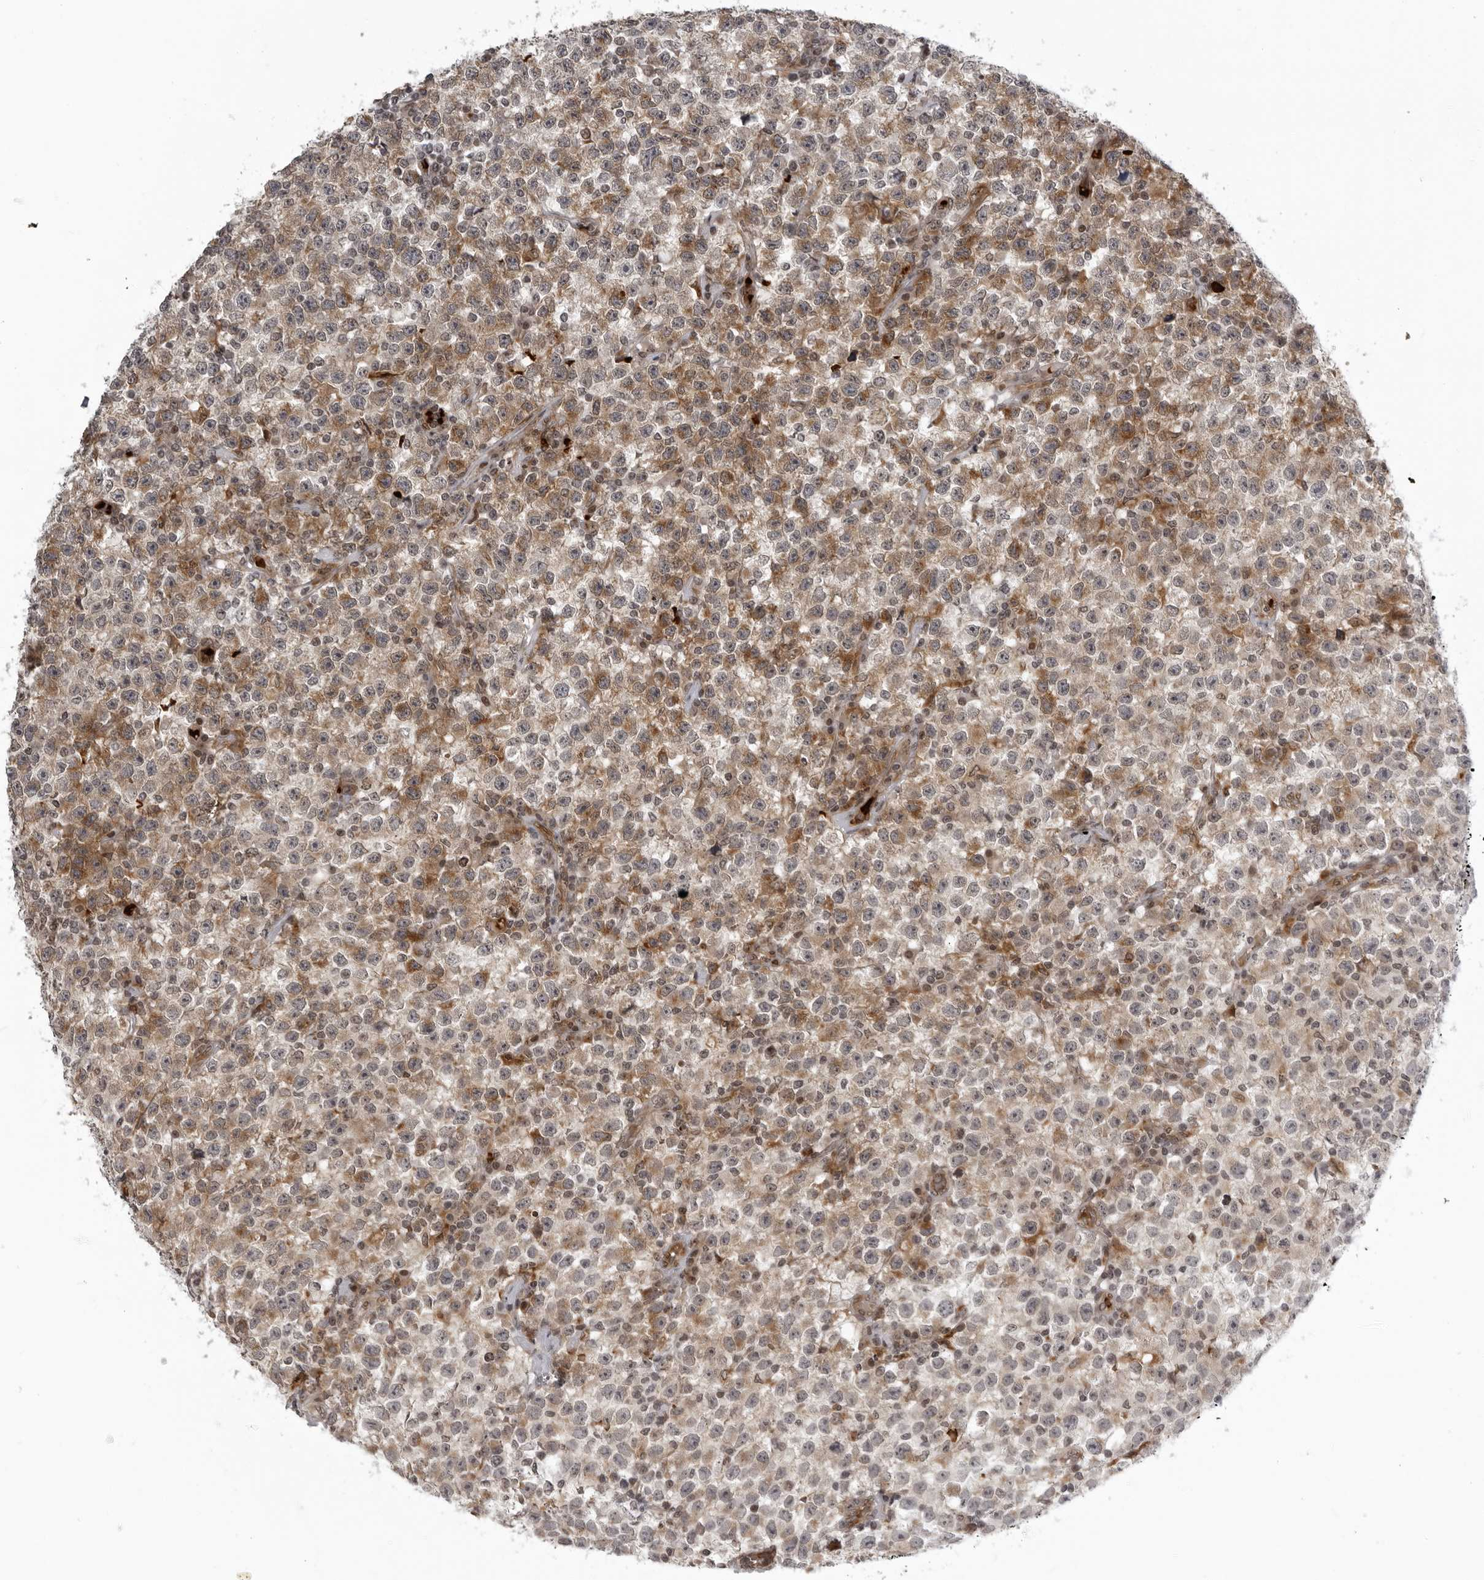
{"staining": {"intensity": "moderate", "quantity": "25%-75%", "location": "cytoplasmic/membranous"}, "tissue": "testis cancer", "cell_type": "Tumor cells", "image_type": "cancer", "snomed": [{"axis": "morphology", "description": "Seminoma, NOS"}, {"axis": "topography", "description": "Testis"}], "caption": "The immunohistochemical stain labels moderate cytoplasmic/membranous expression in tumor cells of testis cancer tissue.", "gene": "THOP1", "patient": {"sex": "male", "age": 22}}